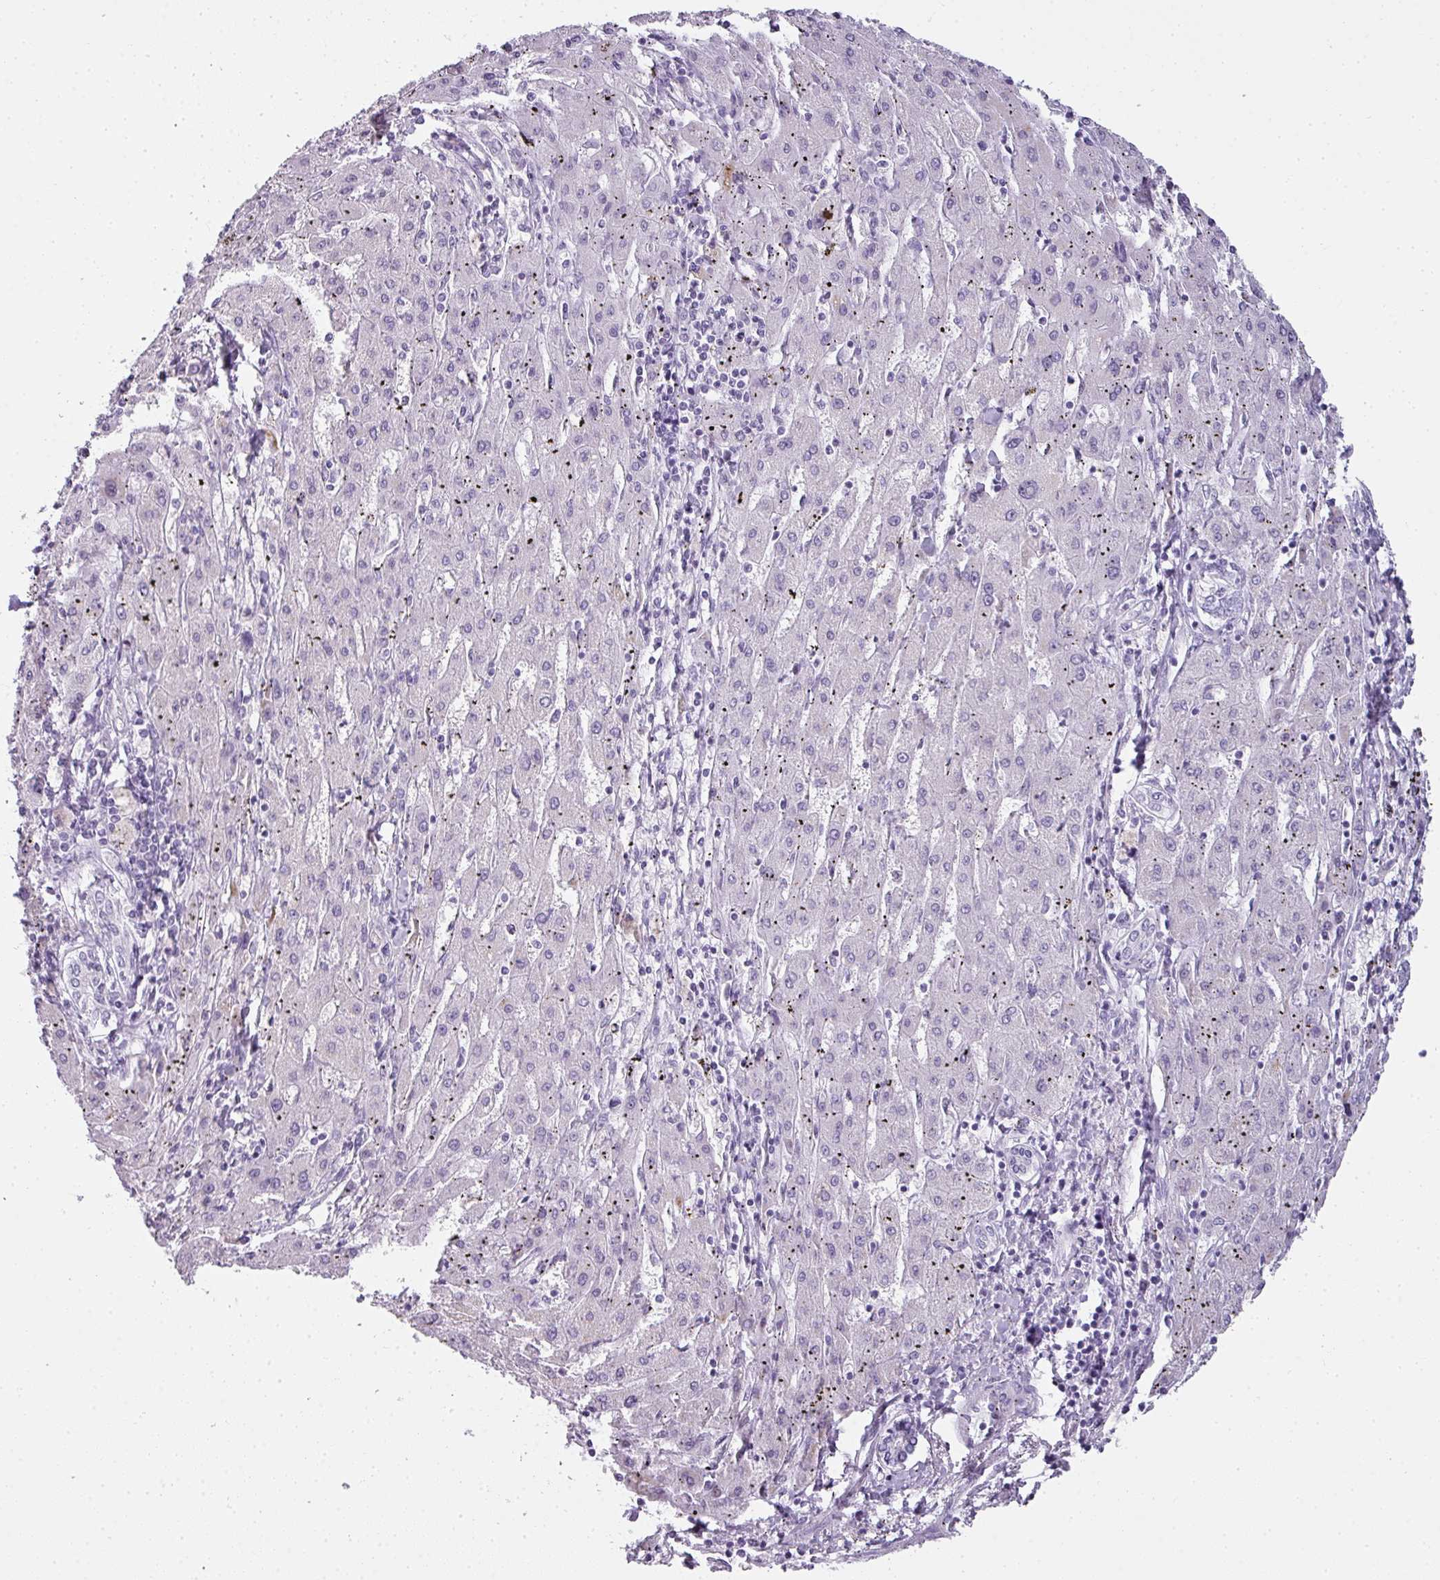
{"staining": {"intensity": "negative", "quantity": "none", "location": "none"}, "tissue": "liver cancer", "cell_type": "Tumor cells", "image_type": "cancer", "snomed": [{"axis": "morphology", "description": "Carcinoma, Hepatocellular, NOS"}, {"axis": "topography", "description": "Liver"}], "caption": "Protein analysis of liver hepatocellular carcinoma exhibits no significant staining in tumor cells.", "gene": "RBMY1F", "patient": {"sex": "male", "age": 72}}